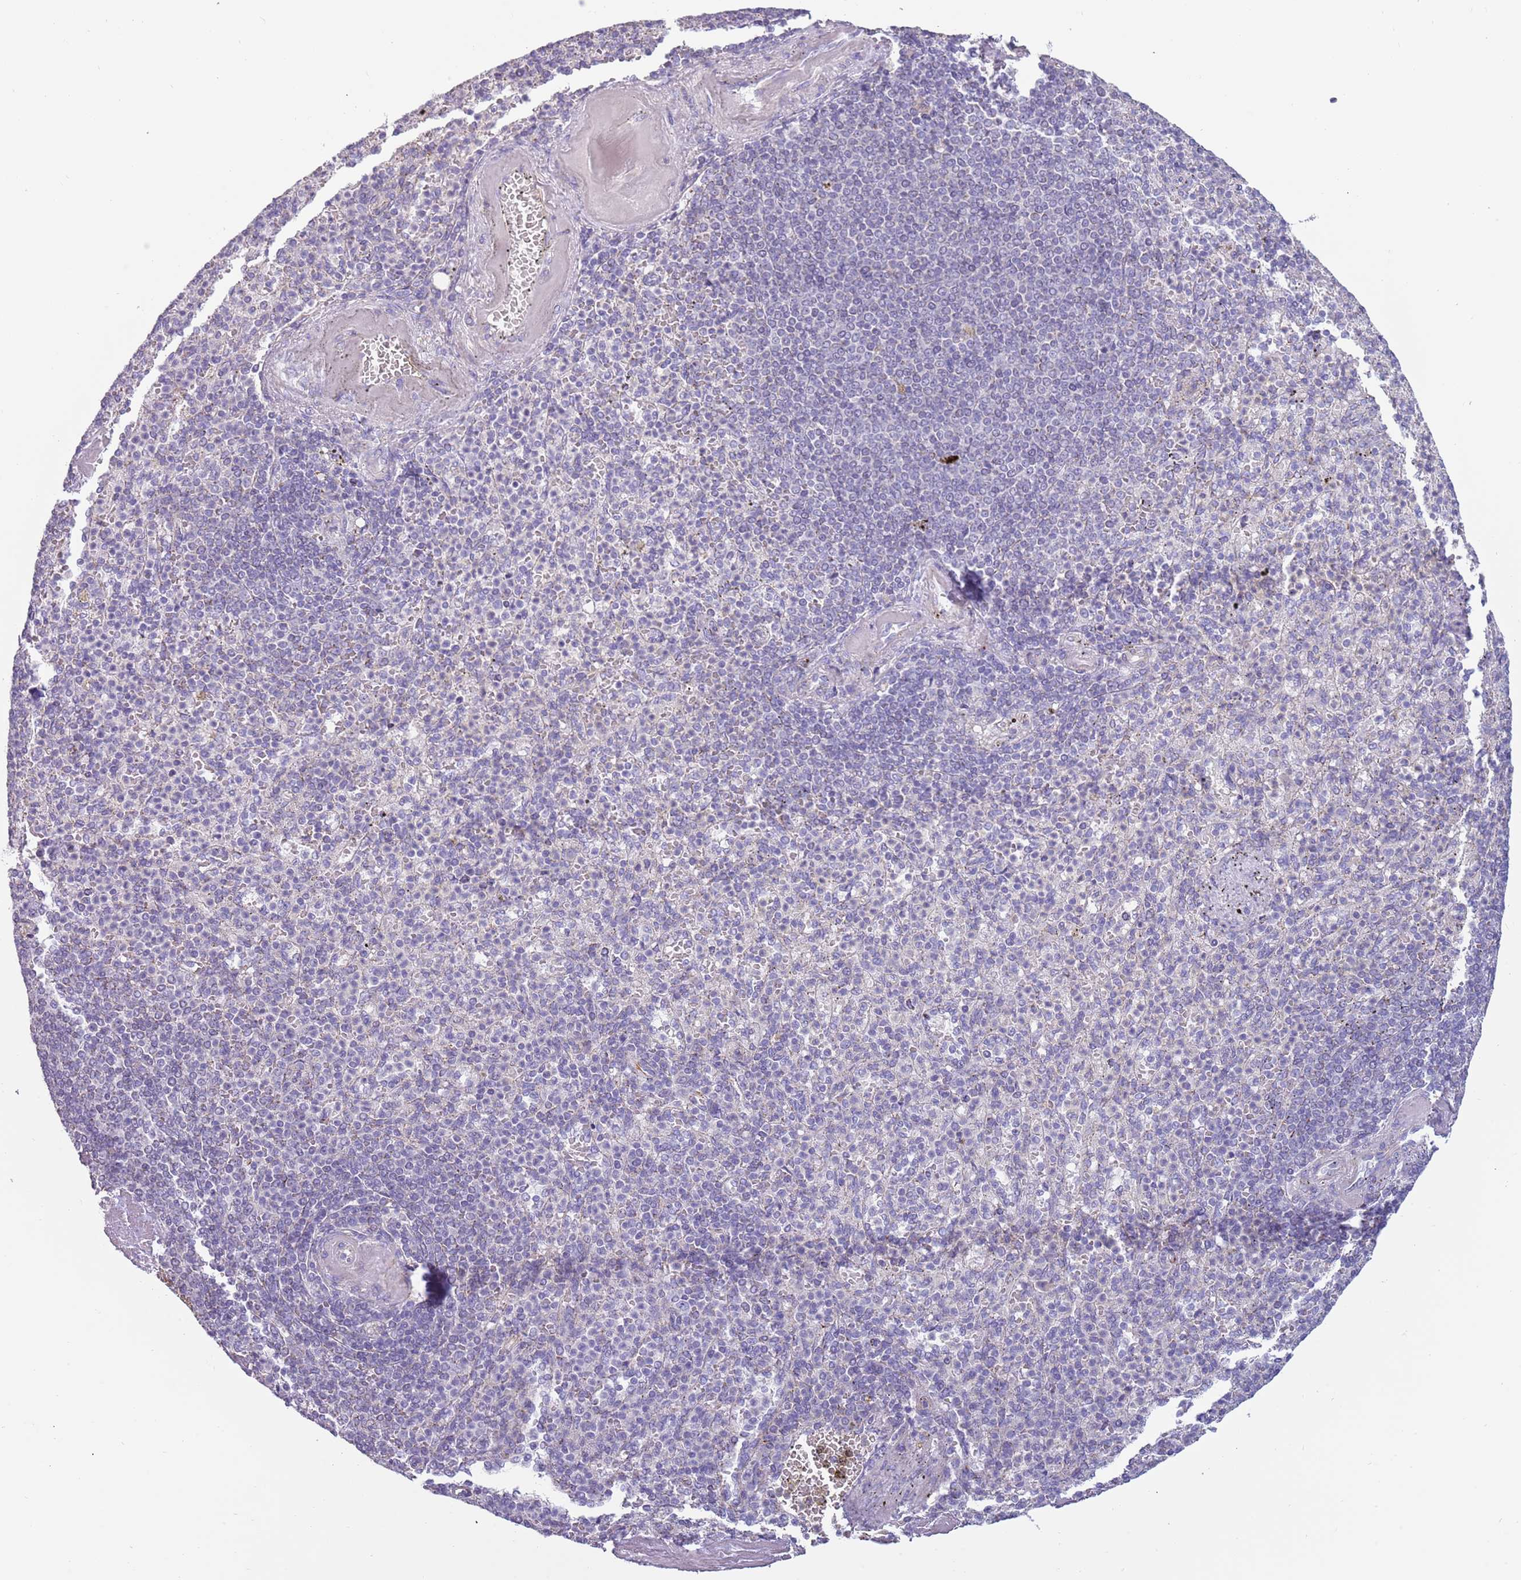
{"staining": {"intensity": "negative", "quantity": "none", "location": "none"}, "tissue": "spleen", "cell_type": "Cells in red pulp", "image_type": "normal", "snomed": [{"axis": "morphology", "description": "Normal tissue, NOS"}, {"axis": "topography", "description": "Spleen"}], "caption": "The photomicrograph reveals no staining of cells in red pulp in benign spleen.", "gene": "RNF222", "patient": {"sex": "female", "age": 74}}